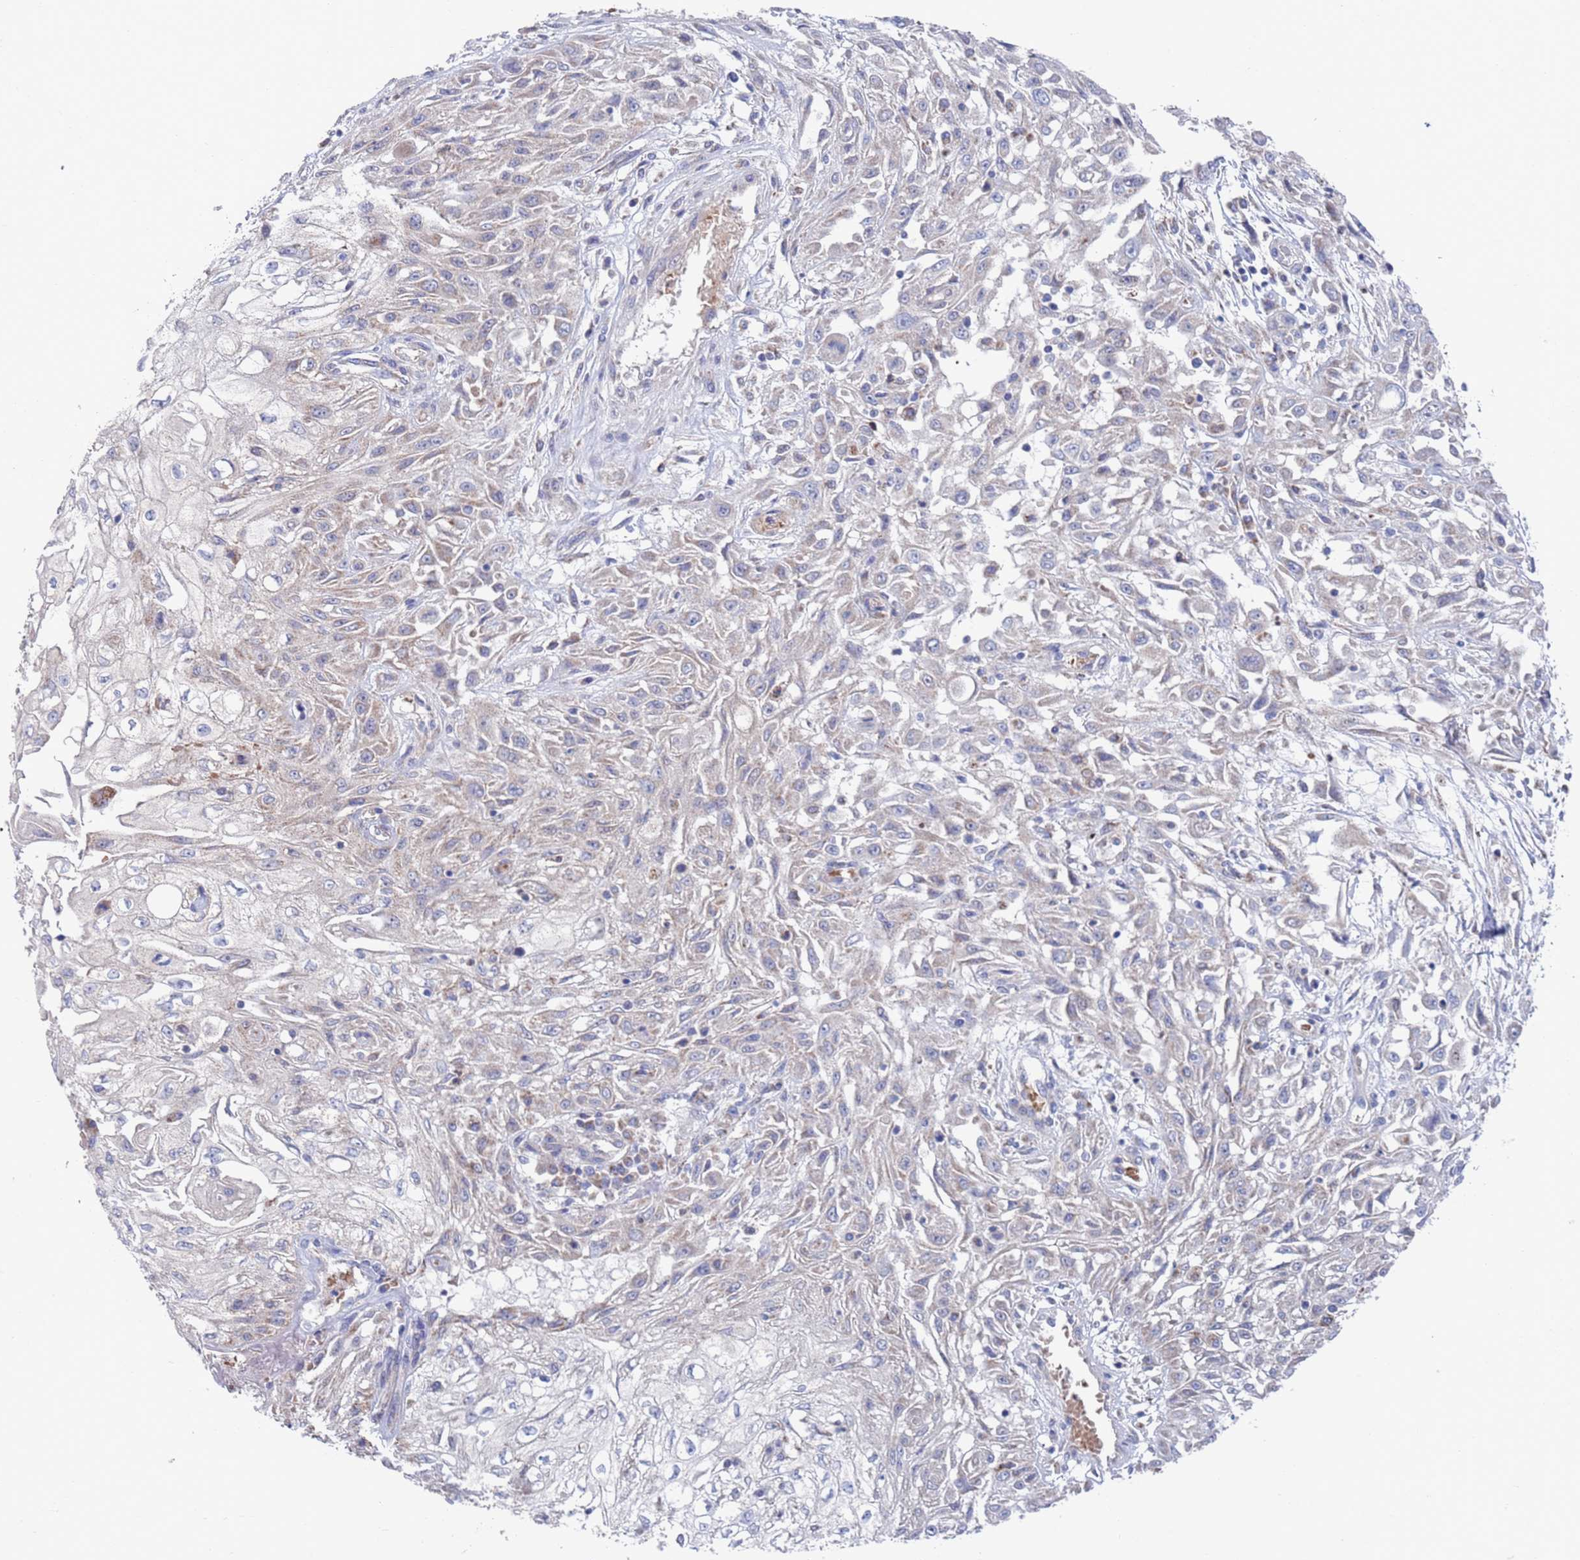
{"staining": {"intensity": "negative", "quantity": "none", "location": "none"}, "tissue": "skin cancer", "cell_type": "Tumor cells", "image_type": "cancer", "snomed": [{"axis": "morphology", "description": "Squamous cell carcinoma, NOS"}, {"axis": "morphology", "description": "Squamous cell carcinoma, metastatic, NOS"}, {"axis": "topography", "description": "Skin"}, {"axis": "topography", "description": "Lymph node"}], "caption": "High power microscopy image of an immunohistochemistry (IHC) histopathology image of skin cancer, revealing no significant staining in tumor cells.", "gene": "CHCHD6", "patient": {"sex": "male", "age": 75}}